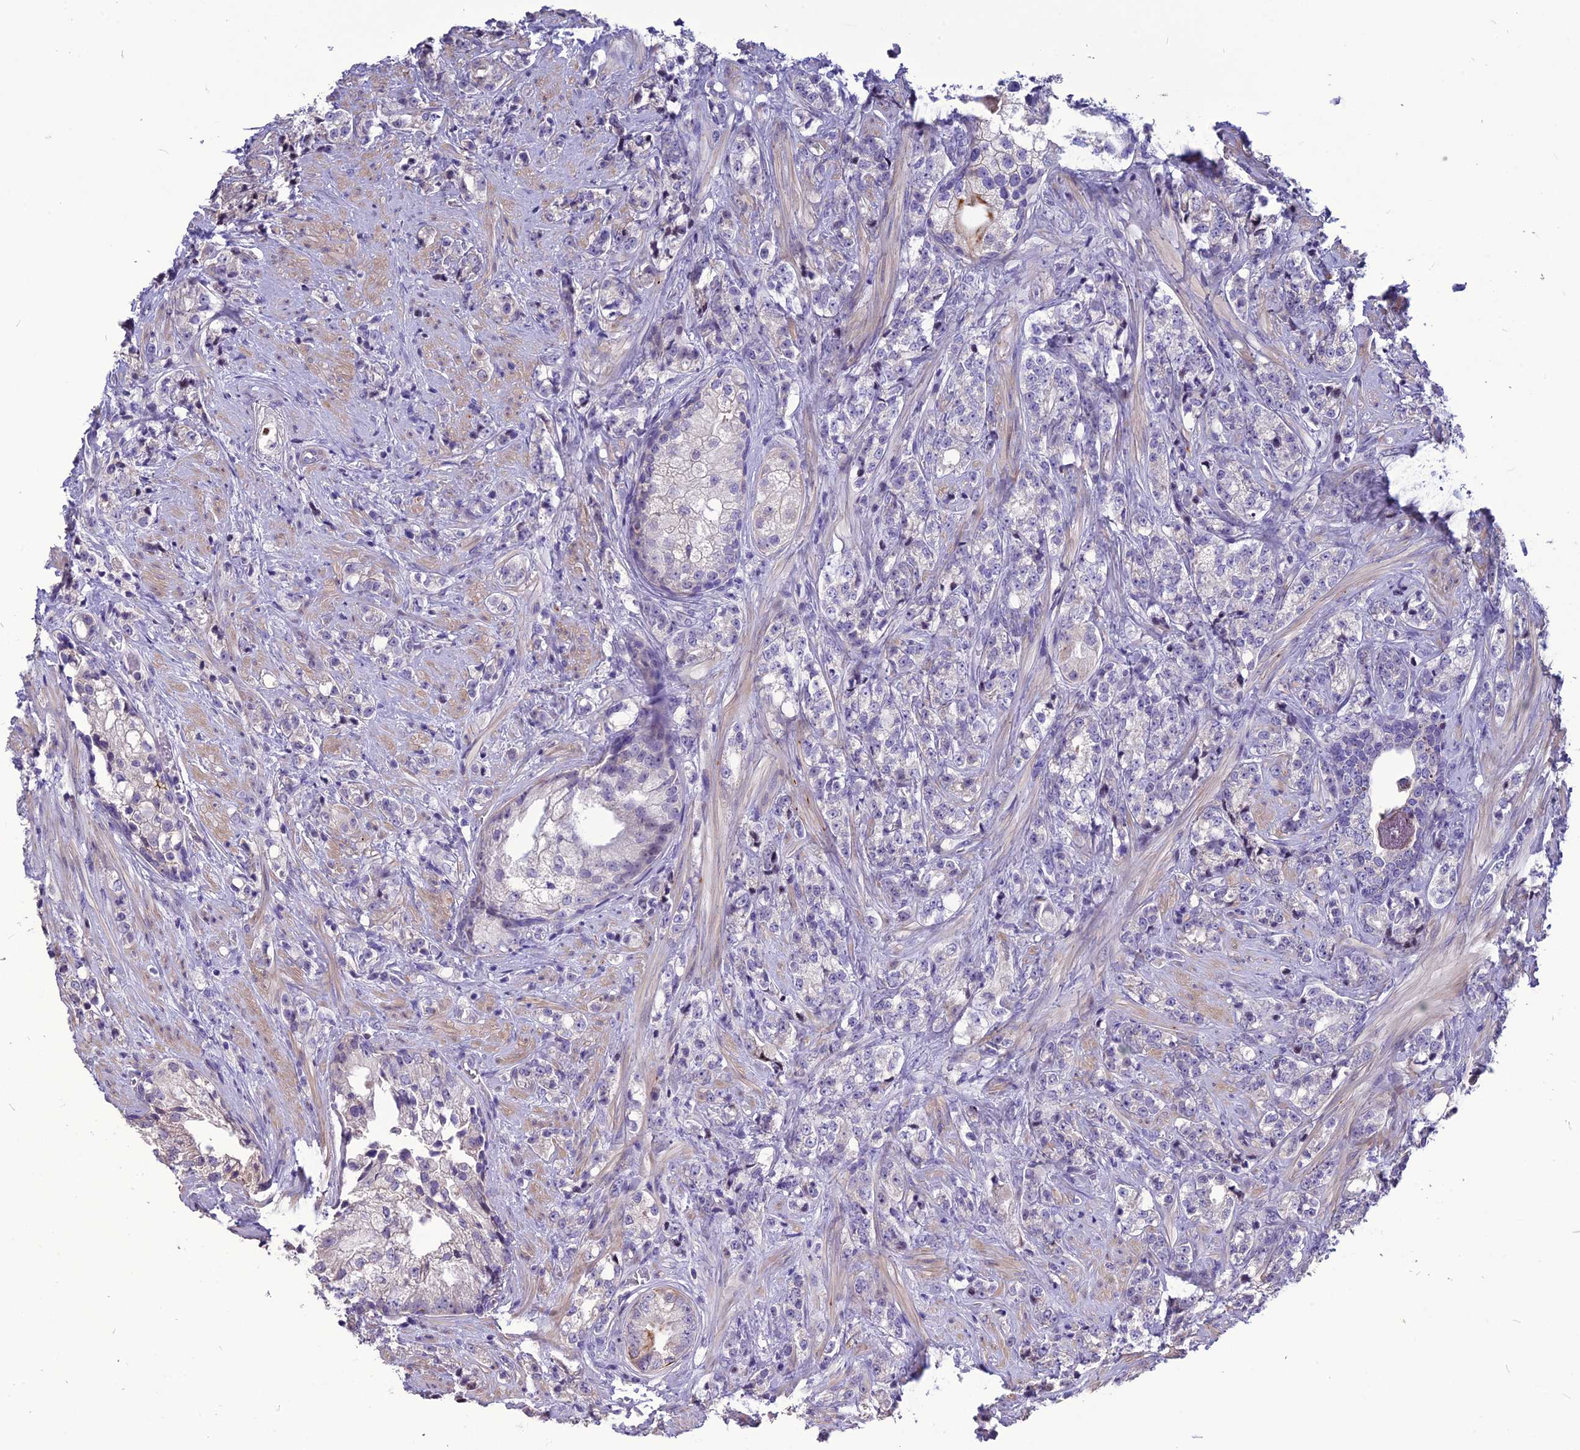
{"staining": {"intensity": "negative", "quantity": "none", "location": "none"}, "tissue": "prostate cancer", "cell_type": "Tumor cells", "image_type": "cancer", "snomed": [{"axis": "morphology", "description": "Adenocarcinoma, High grade"}, {"axis": "topography", "description": "Prostate"}], "caption": "An immunohistochemistry photomicrograph of prostate high-grade adenocarcinoma is shown. There is no staining in tumor cells of prostate high-grade adenocarcinoma.", "gene": "SPG21", "patient": {"sex": "male", "age": 69}}